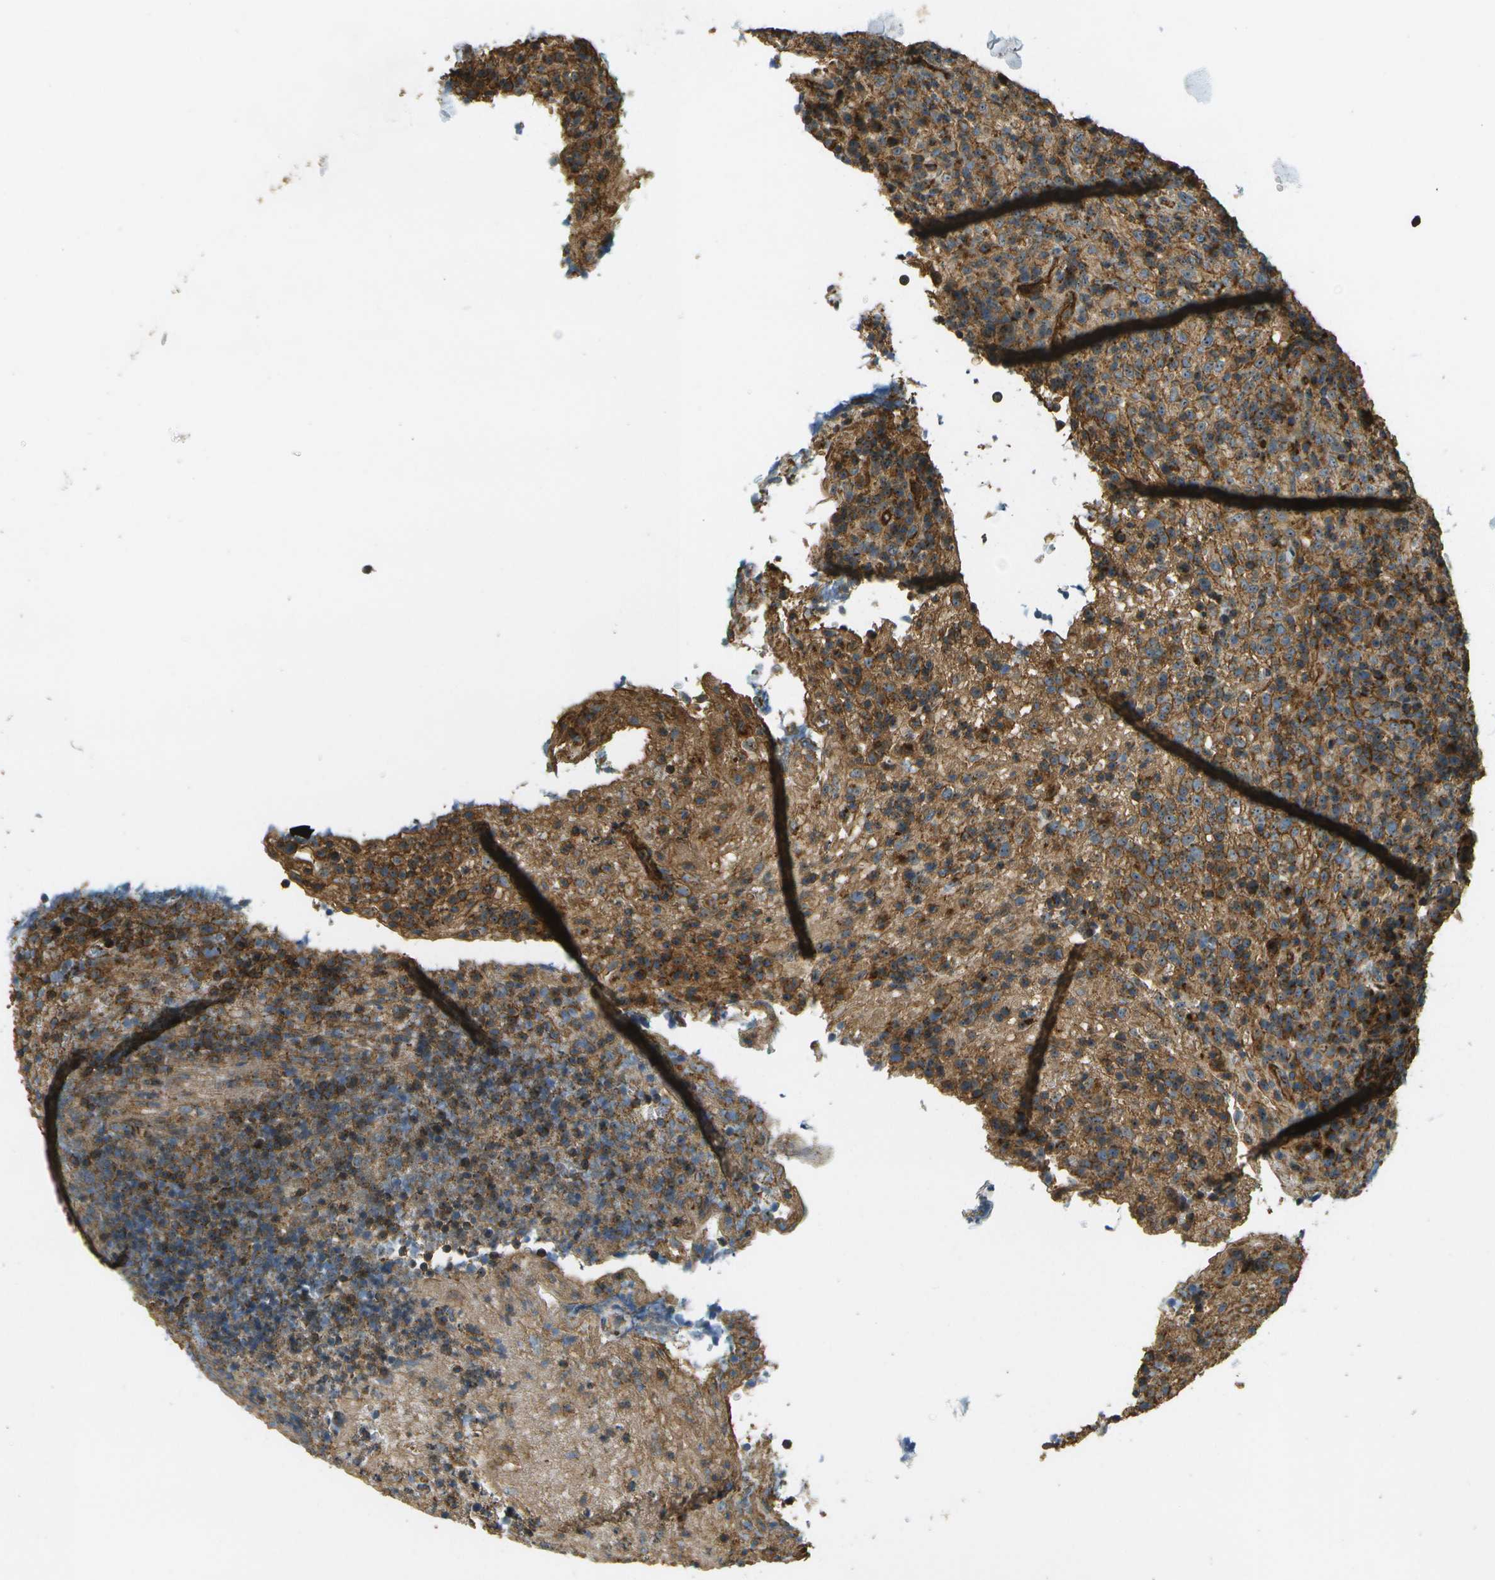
{"staining": {"intensity": "moderate", "quantity": ">75%", "location": "cytoplasmic/membranous,nuclear"}, "tissue": "lymphoma", "cell_type": "Tumor cells", "image_type": "cancer", "snomed": [{"axis": "morphology", "description": "Malignant lymphoma, non-Hodgkin's type, High grade"}, {"axis": "topography", "description": "Lymph node"}], "caption": "IHC of human high-grade malignant lymphoma, non-Hodgkin's type reveals medium levels of moderate cytoplasmic/membranous and nuclear expression in about >75% of tumor cells.", "gene": "LRP12", "patient": {"sex": "female", "age": 76}}